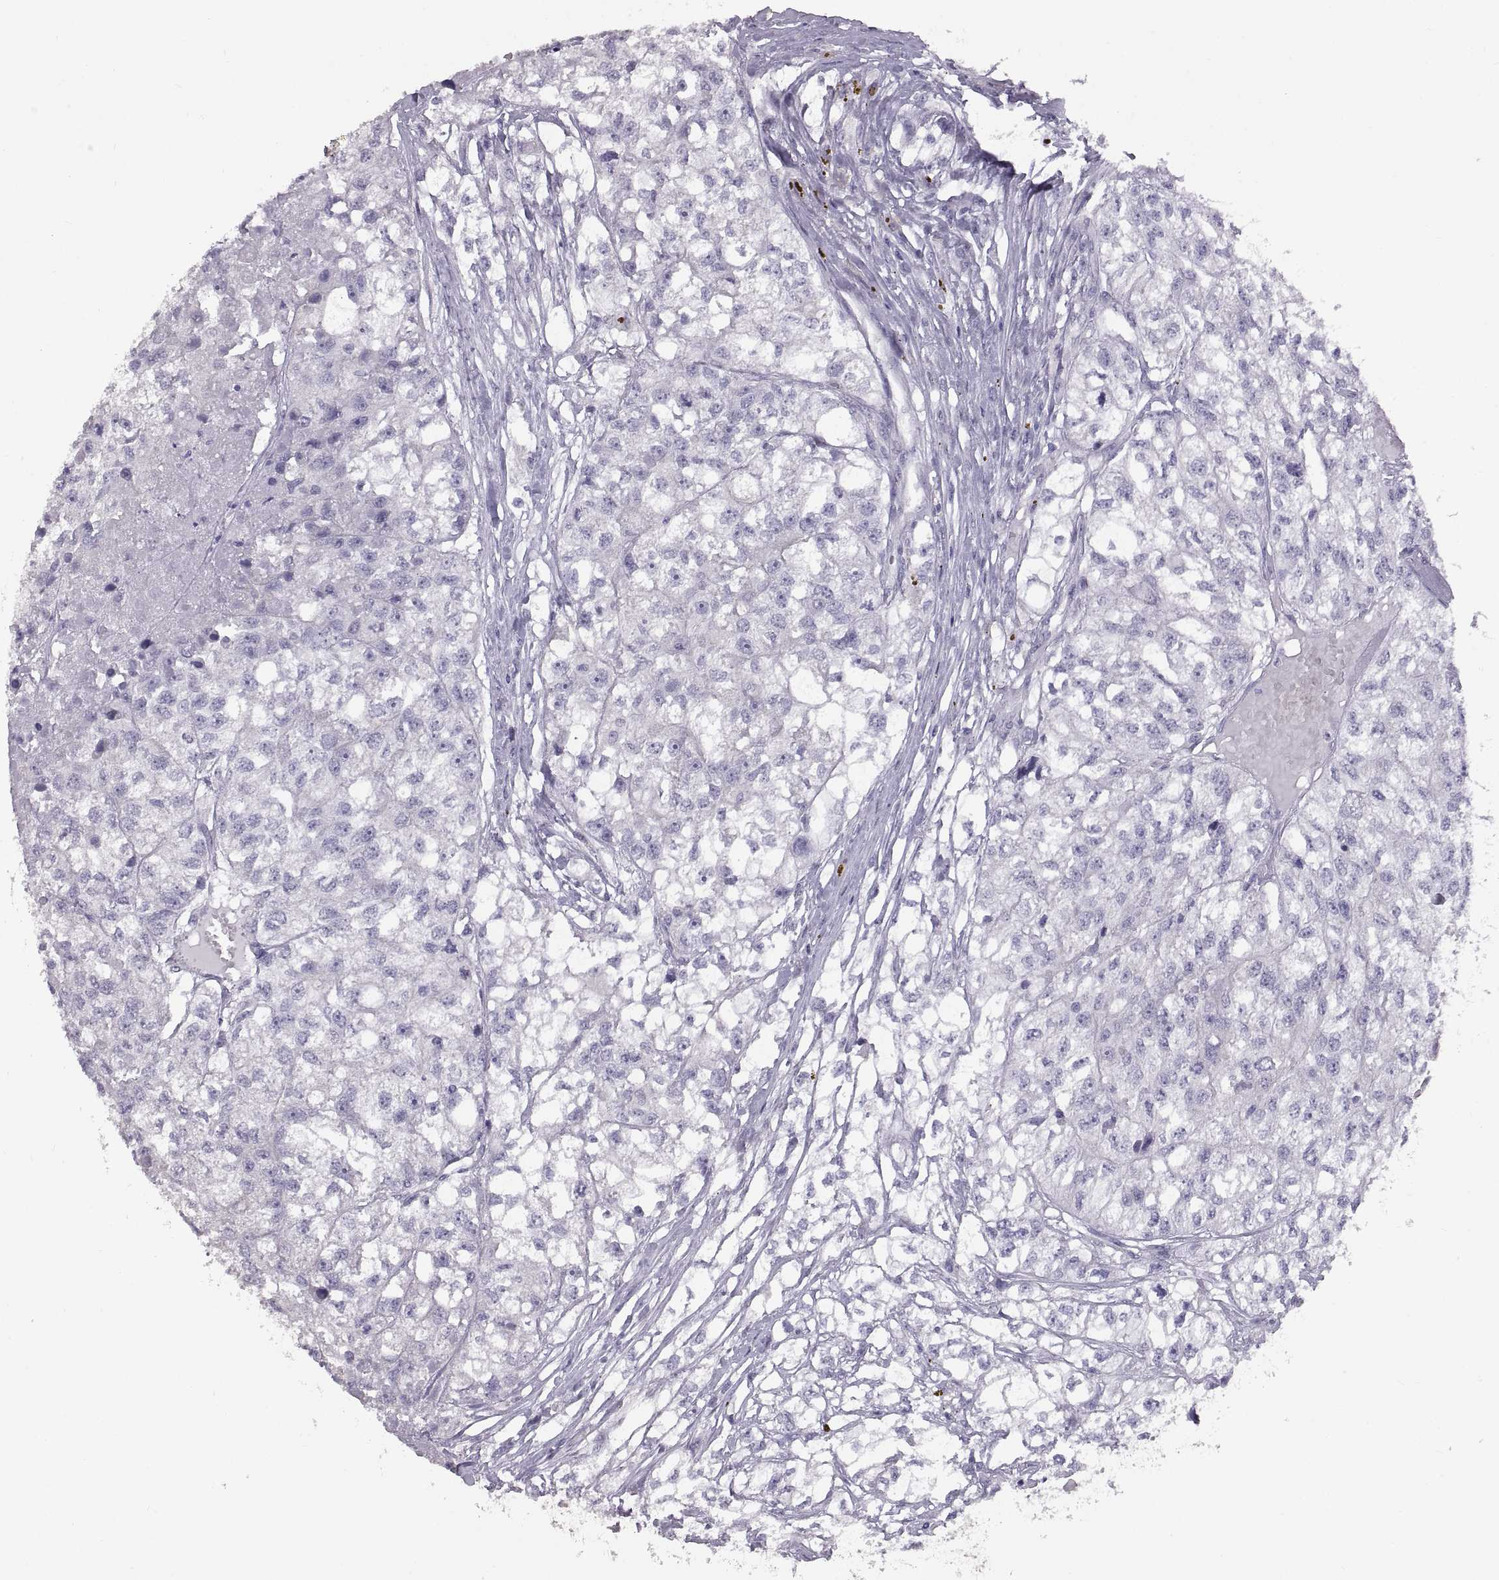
{"staining": {"intensity": "negative", "quantity": "none", "location": "none"}, "tissue": "renal cancer", "cell_type": "Tumor cells", "image_type": "cancer", "snomed": [{"axis": "morphology", "description": "Adenocarcinoma, NOS"}, {"axis": "topography", "description": "Kidney"}], "caption": "Immunohistochemical staining of human adenocarcinoma (renal) displays no significant staining in tumor cells.", "gene": "WBP2NL", "patient": {"sex": "male", "age": 56}}